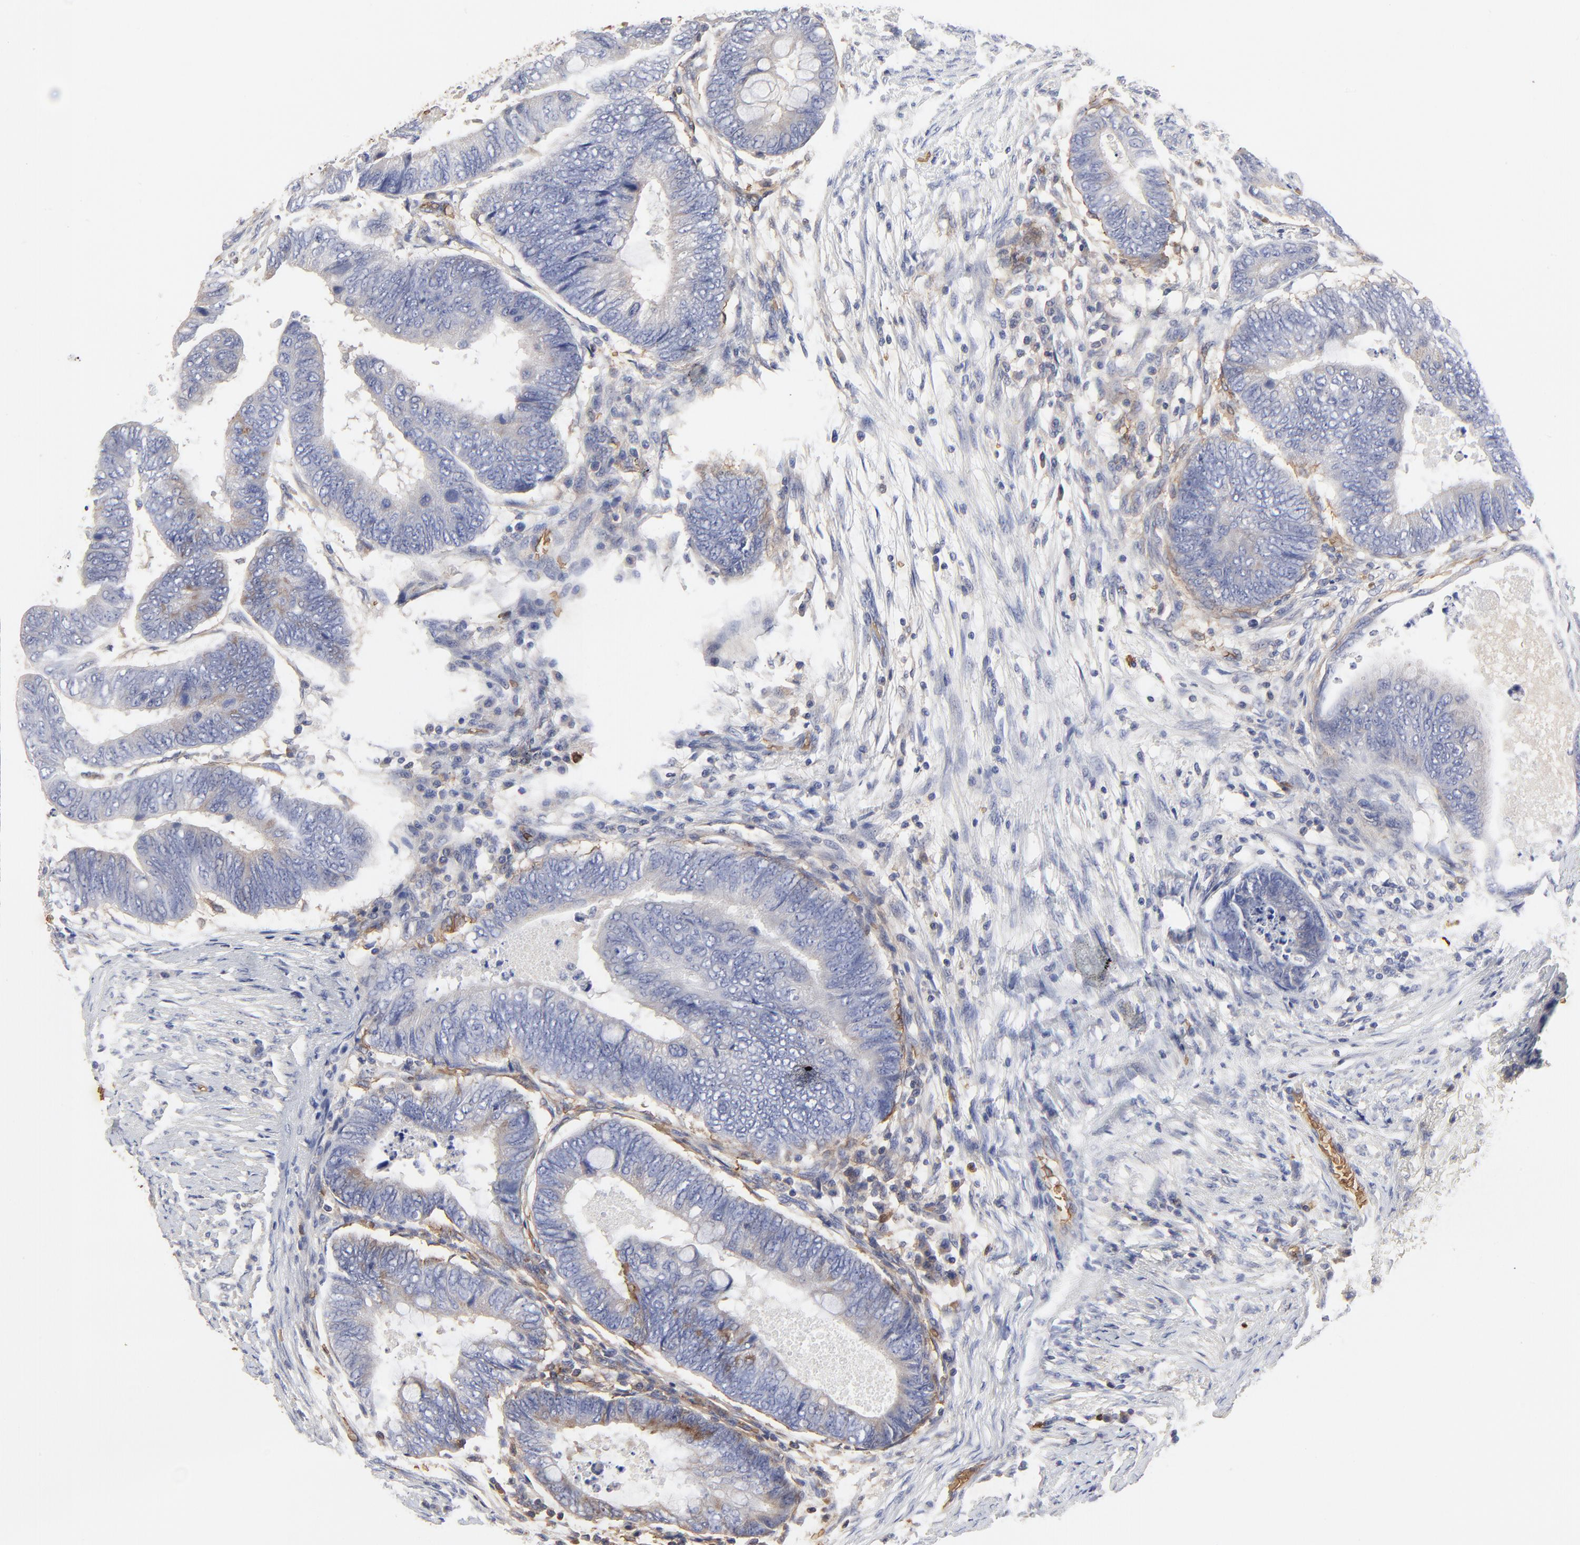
{"staining": {"intensity": "strong", "quantity": "<25%", "location": "cytoplasmic/membranous"}, "tissue": "colorectal cancer", "cell_type": "Tumor cells", "image_type": "cancer", "snomed": [{"axis": "morphology", "description": "Normal tissue, NOS"}, {"axis": "morphology", "description": "Adenocarcinoma, NOS"}, {"axis": "topography", "description": "Rectum"}, {"axis": "topography", "description": "Peripheral nerve tissue"}], "caption": "Colorectal cancer (adenocarcinoma) was stained to show a protein in brown. There is medium levels of strong cytoplasmic/membranous staining in about <25% of tumor cells. Ihc stains the protein in brown and the nuclei are stained blue.", "gene": "PAG1", "patient": {"sex": "male", "age": 92}}